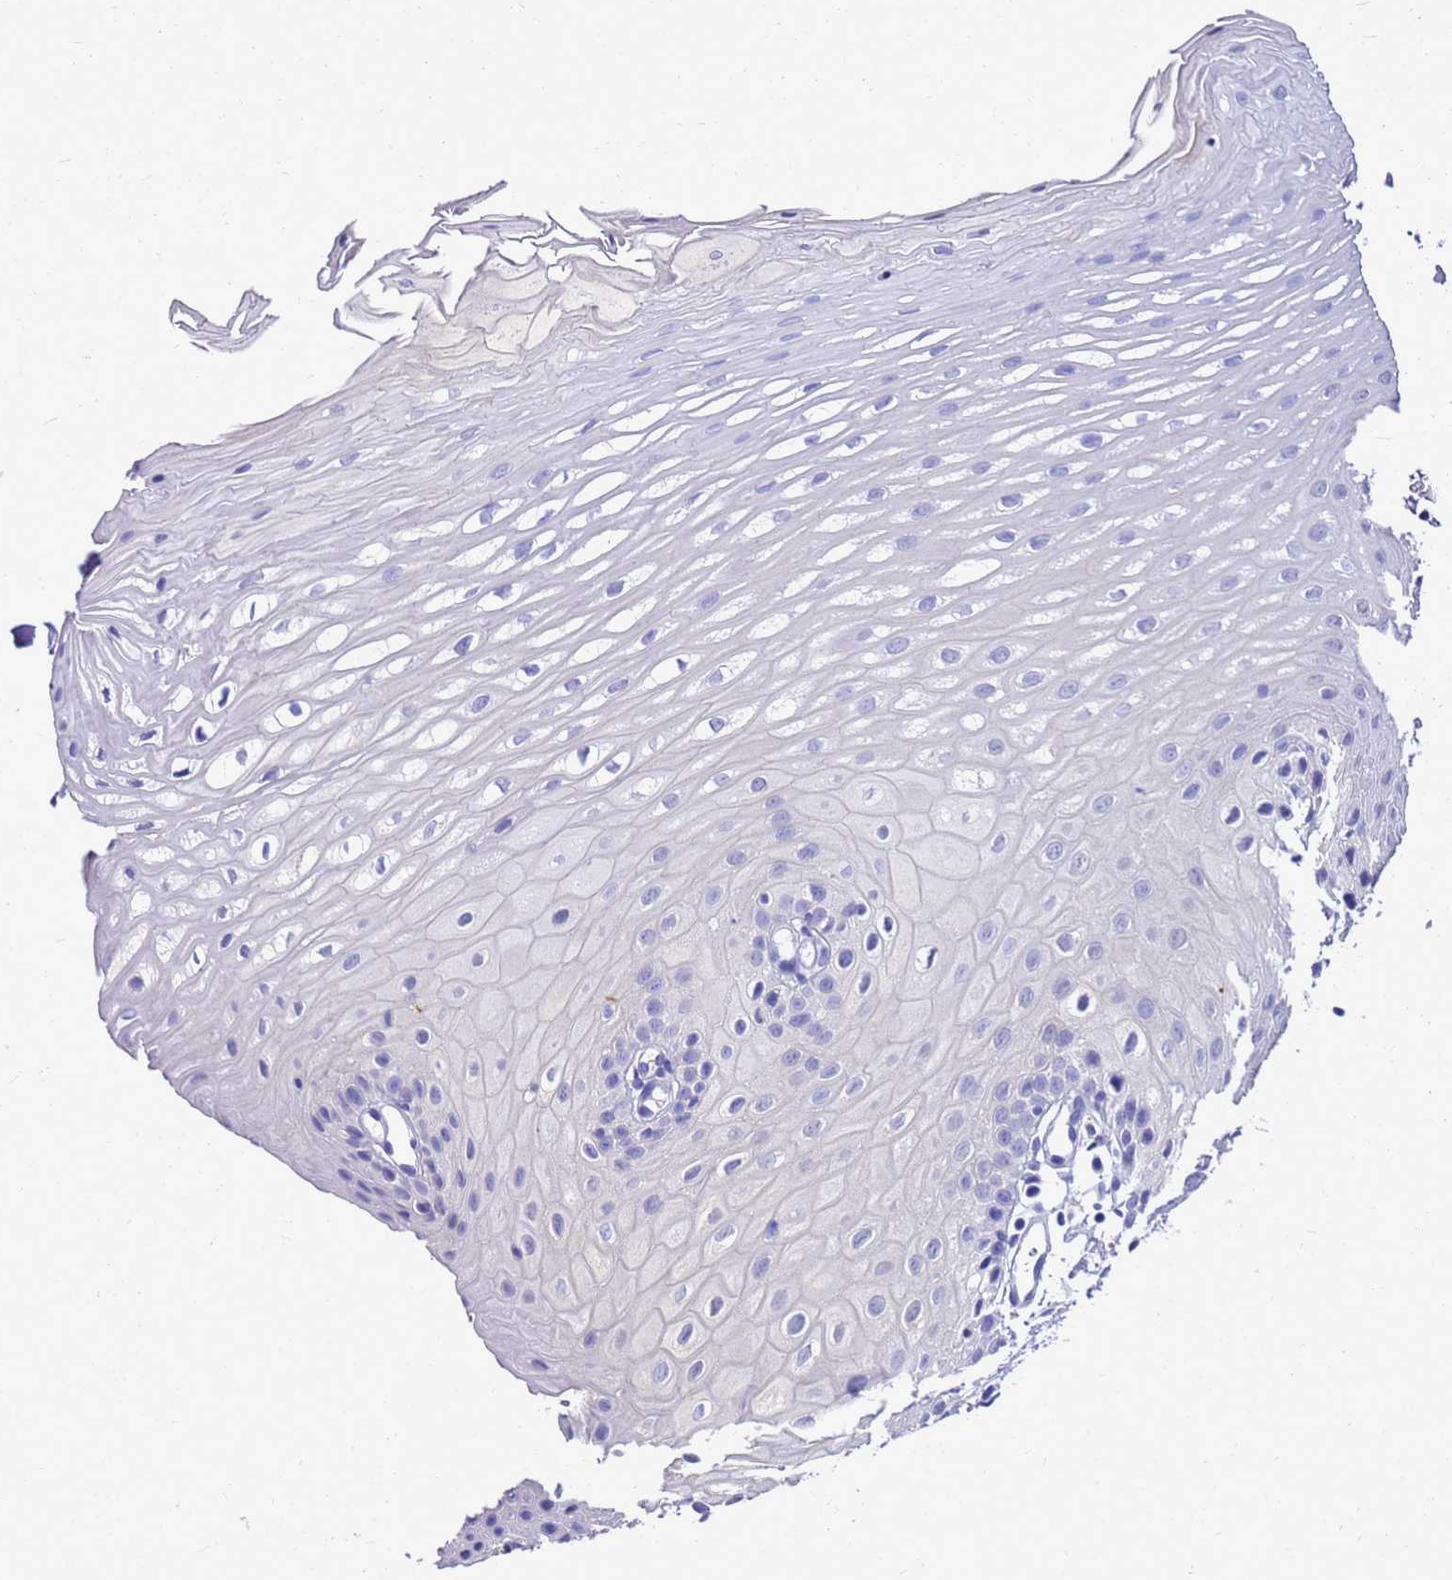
{"staining": {"intensity": "negative", "quantity": "none", "location": "none"}, "tissue": "oral mucosa", "cell_type": "Squamous epithelial cells", "image_type": "normal", "snomed": [{"axis": "morphology", "description": "Normal tissue, NOS"}, {"axis": "topography", "description": "Oral tissue"}], "caption": "This is an IHC image of normal human oral mucosa. There is no positivity in squamous epithelial cells.", "gene": "MS4A13", "patient": {"sex": "female", "age": 39}}